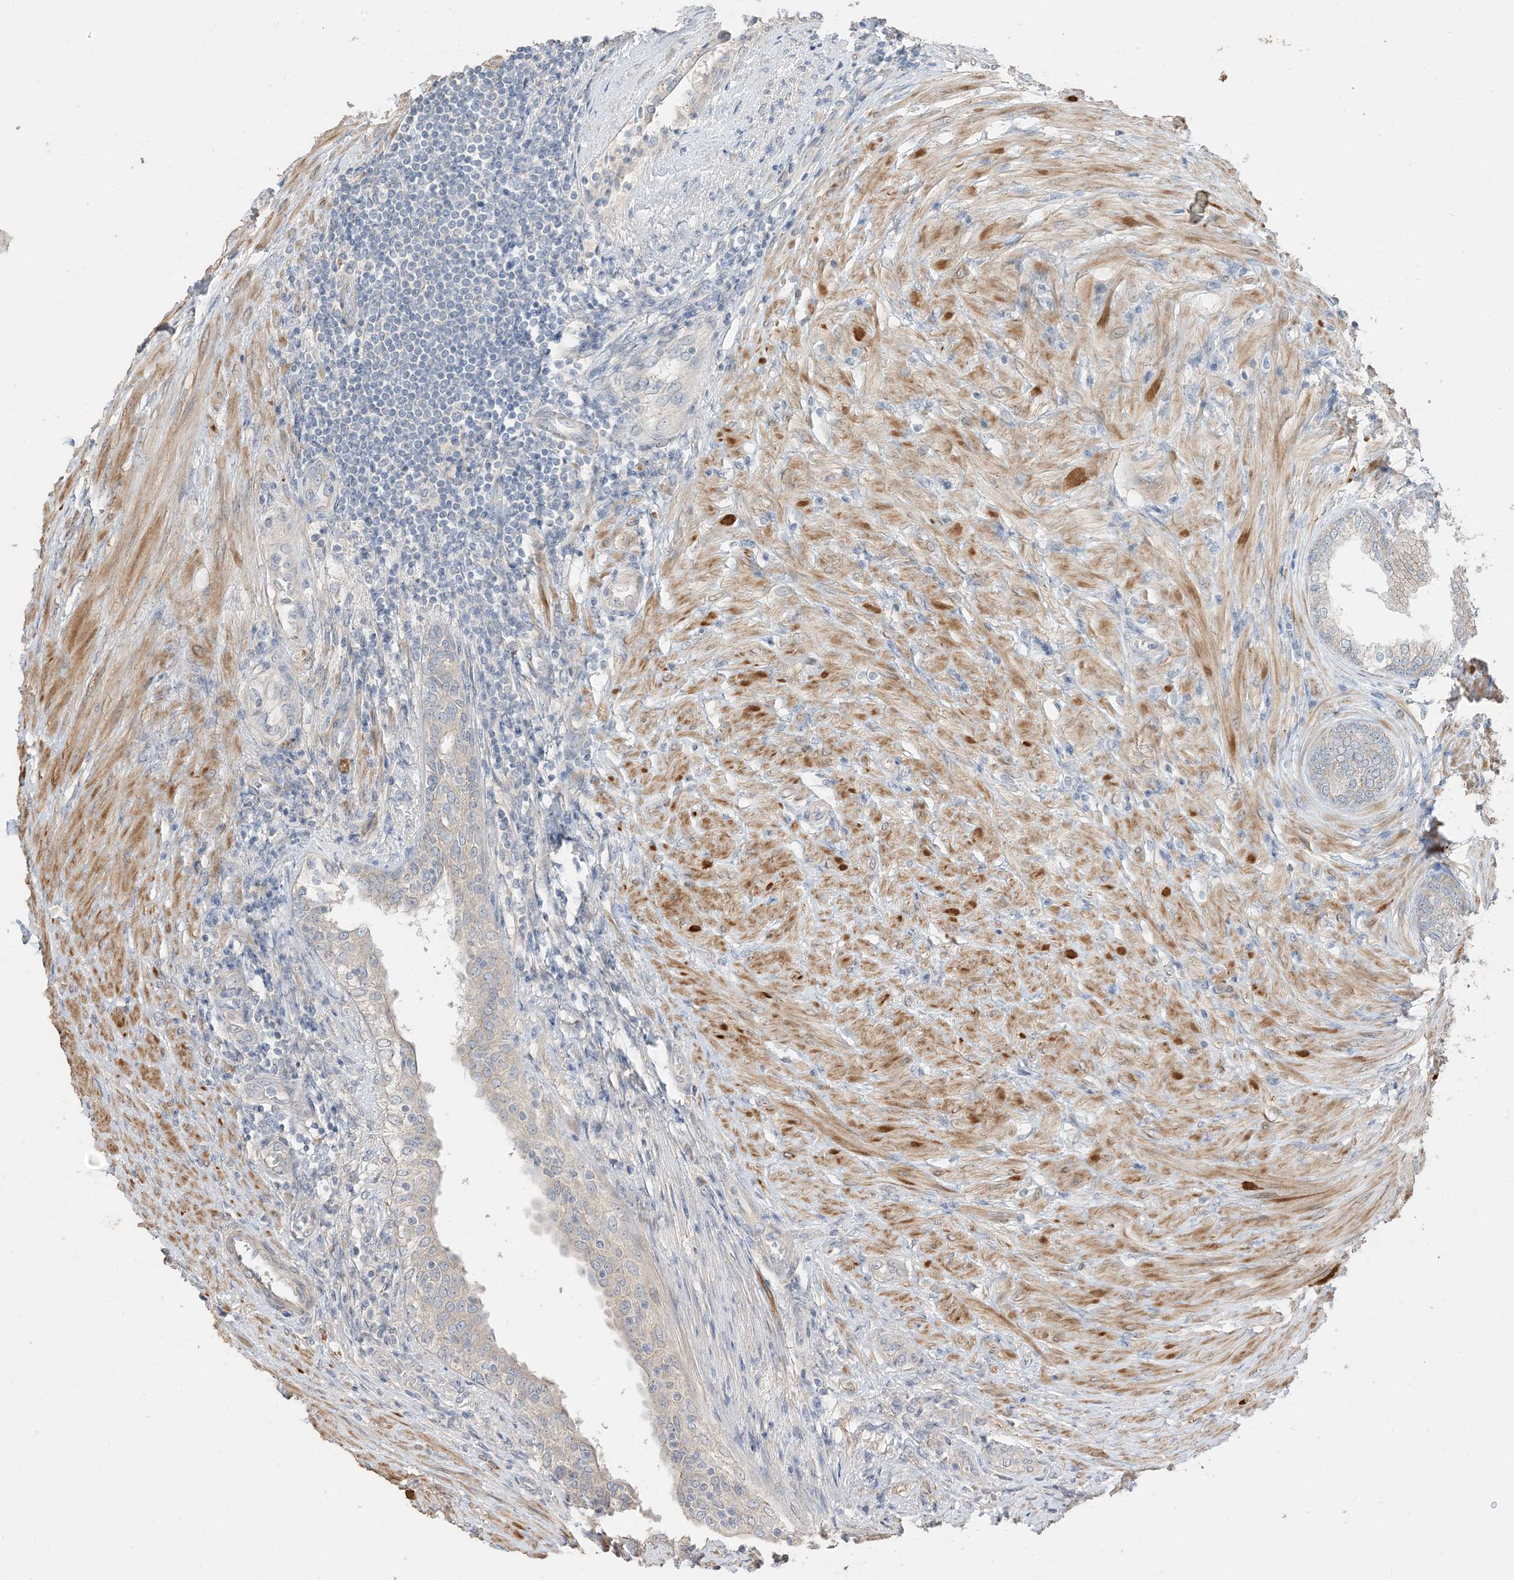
{"staining": {"intensity": "moderate", "quantity": "<25%", "location": "cytoplasmic/membranous"}, "tissue": "prostate", "cell_type": "Glandular cells", "image_type": "normal", "snomed": [{"axis": "morphology", "description": "Normal tissue, NOS"}, {"axis": "topography", "description": "Prostate"}], "caption": "The immunohistochemical stain highlights moderate cytoplasmic/membranous expression in glandular cells of normal prostate. The staining was performed using DAB (3,3'-diaminobenzidine) to visualize the protein expression in brown, while the nuclei were stained in blue with hematoxylin (Magnification: 20x).", "gene": "RNF175", "patient": {"sex": "male", "age": 76}}